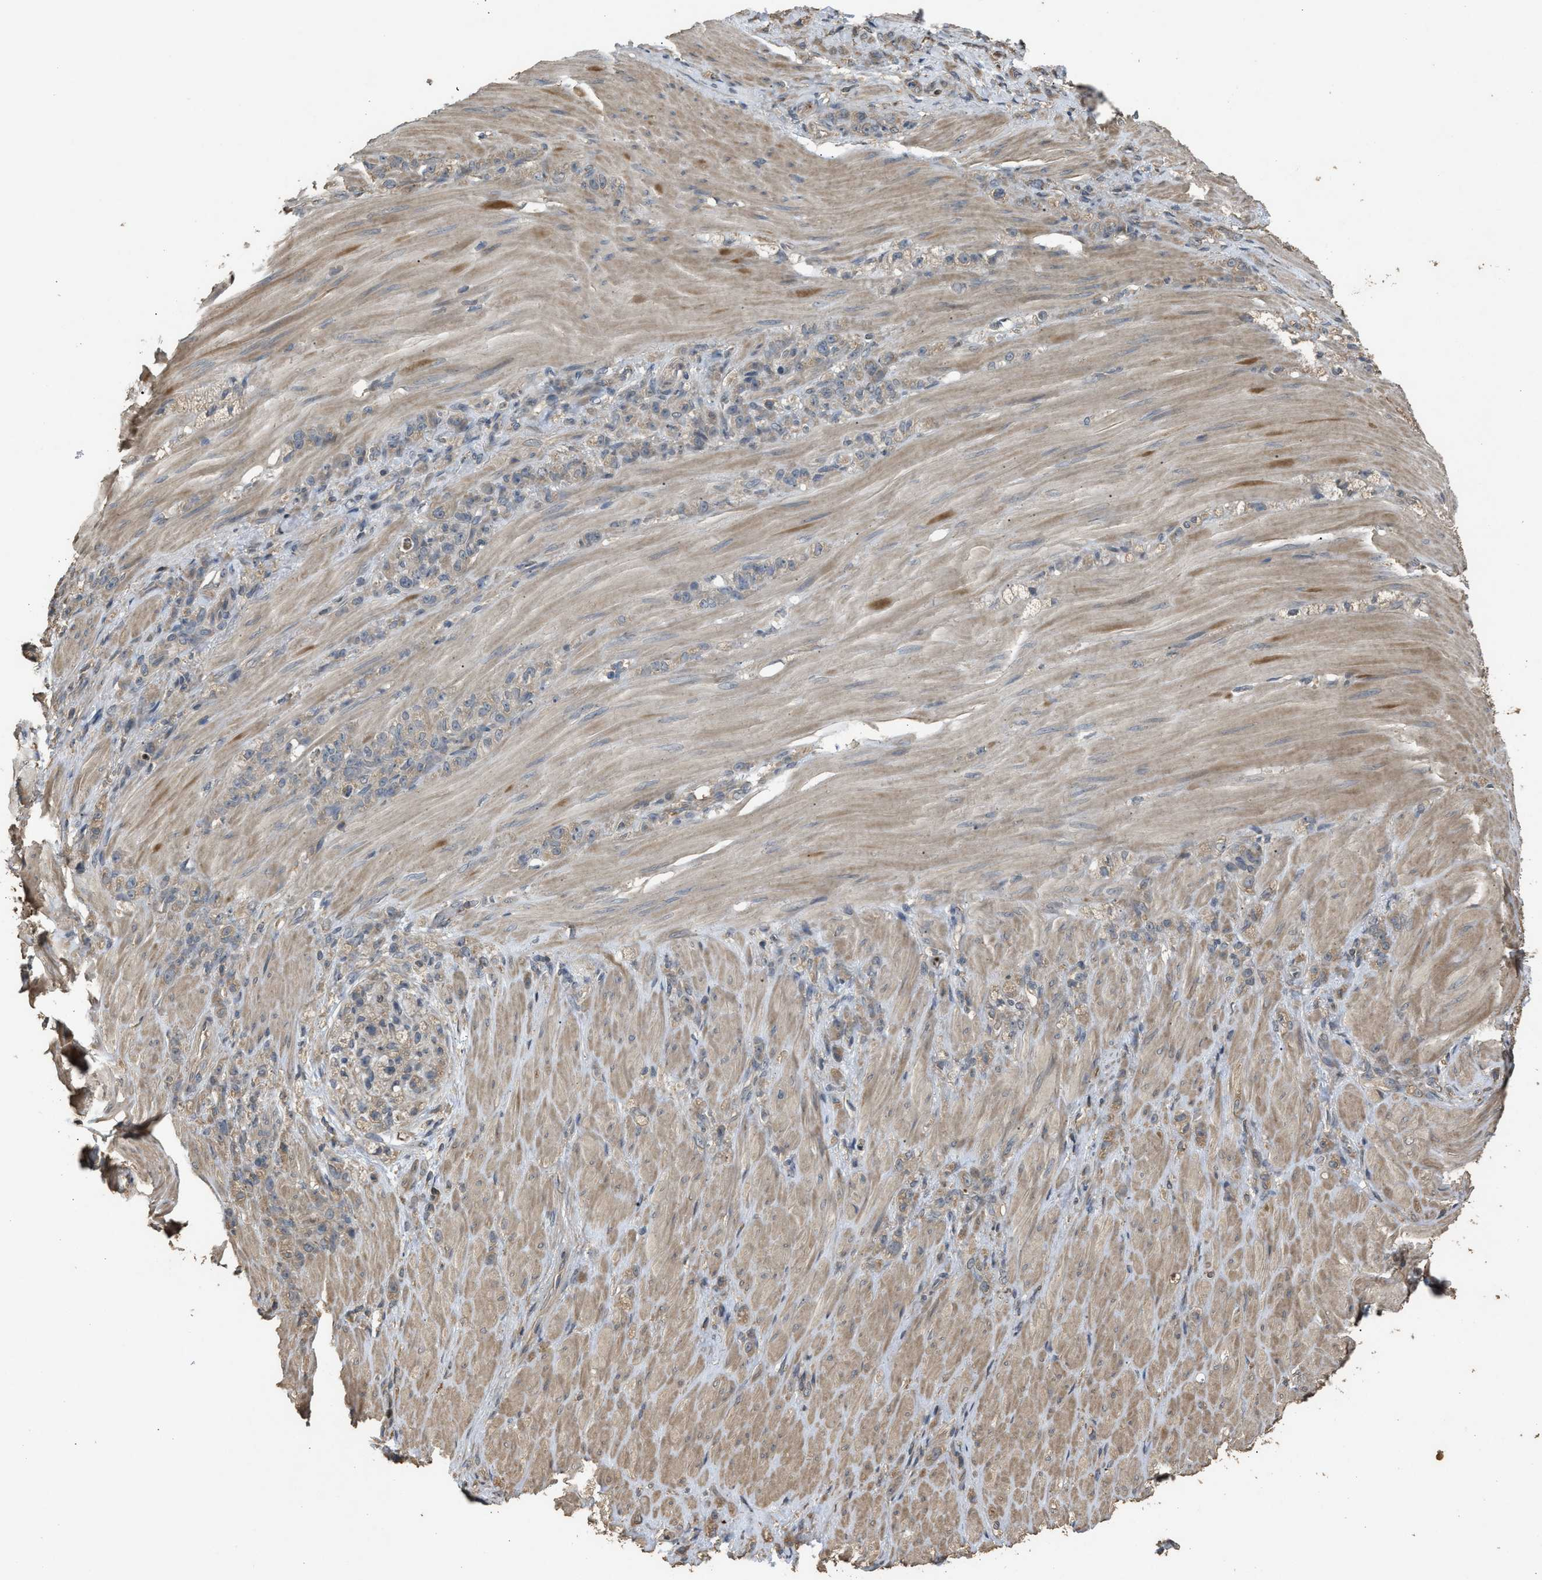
{"staining": {"intensity": "weak", "quantity": "<25%", "location": "cytoplasmic/membranous"}, "tissue": "stomach cancer", "cell_type": "Tumor cells", "image_type": "cancer", "snomed": [{"axis": "morphology", "description": "Normal tissue, NOS"}, {"axis": "morphology", "description": "Adenocarcinoma, NOS"}, {"axis": "topography", "description": "Stomach"}], "caption": "Immunohistochemical staining of adenocarcinoma (stomach) demonstrates no significant expression in tumor cells. (Brightfield microscopy of DAB immunohistochemistry (IHC) at high magnification).", "gene": "ARHGDIA", "patient": {"sex": "male", "age": 82}}